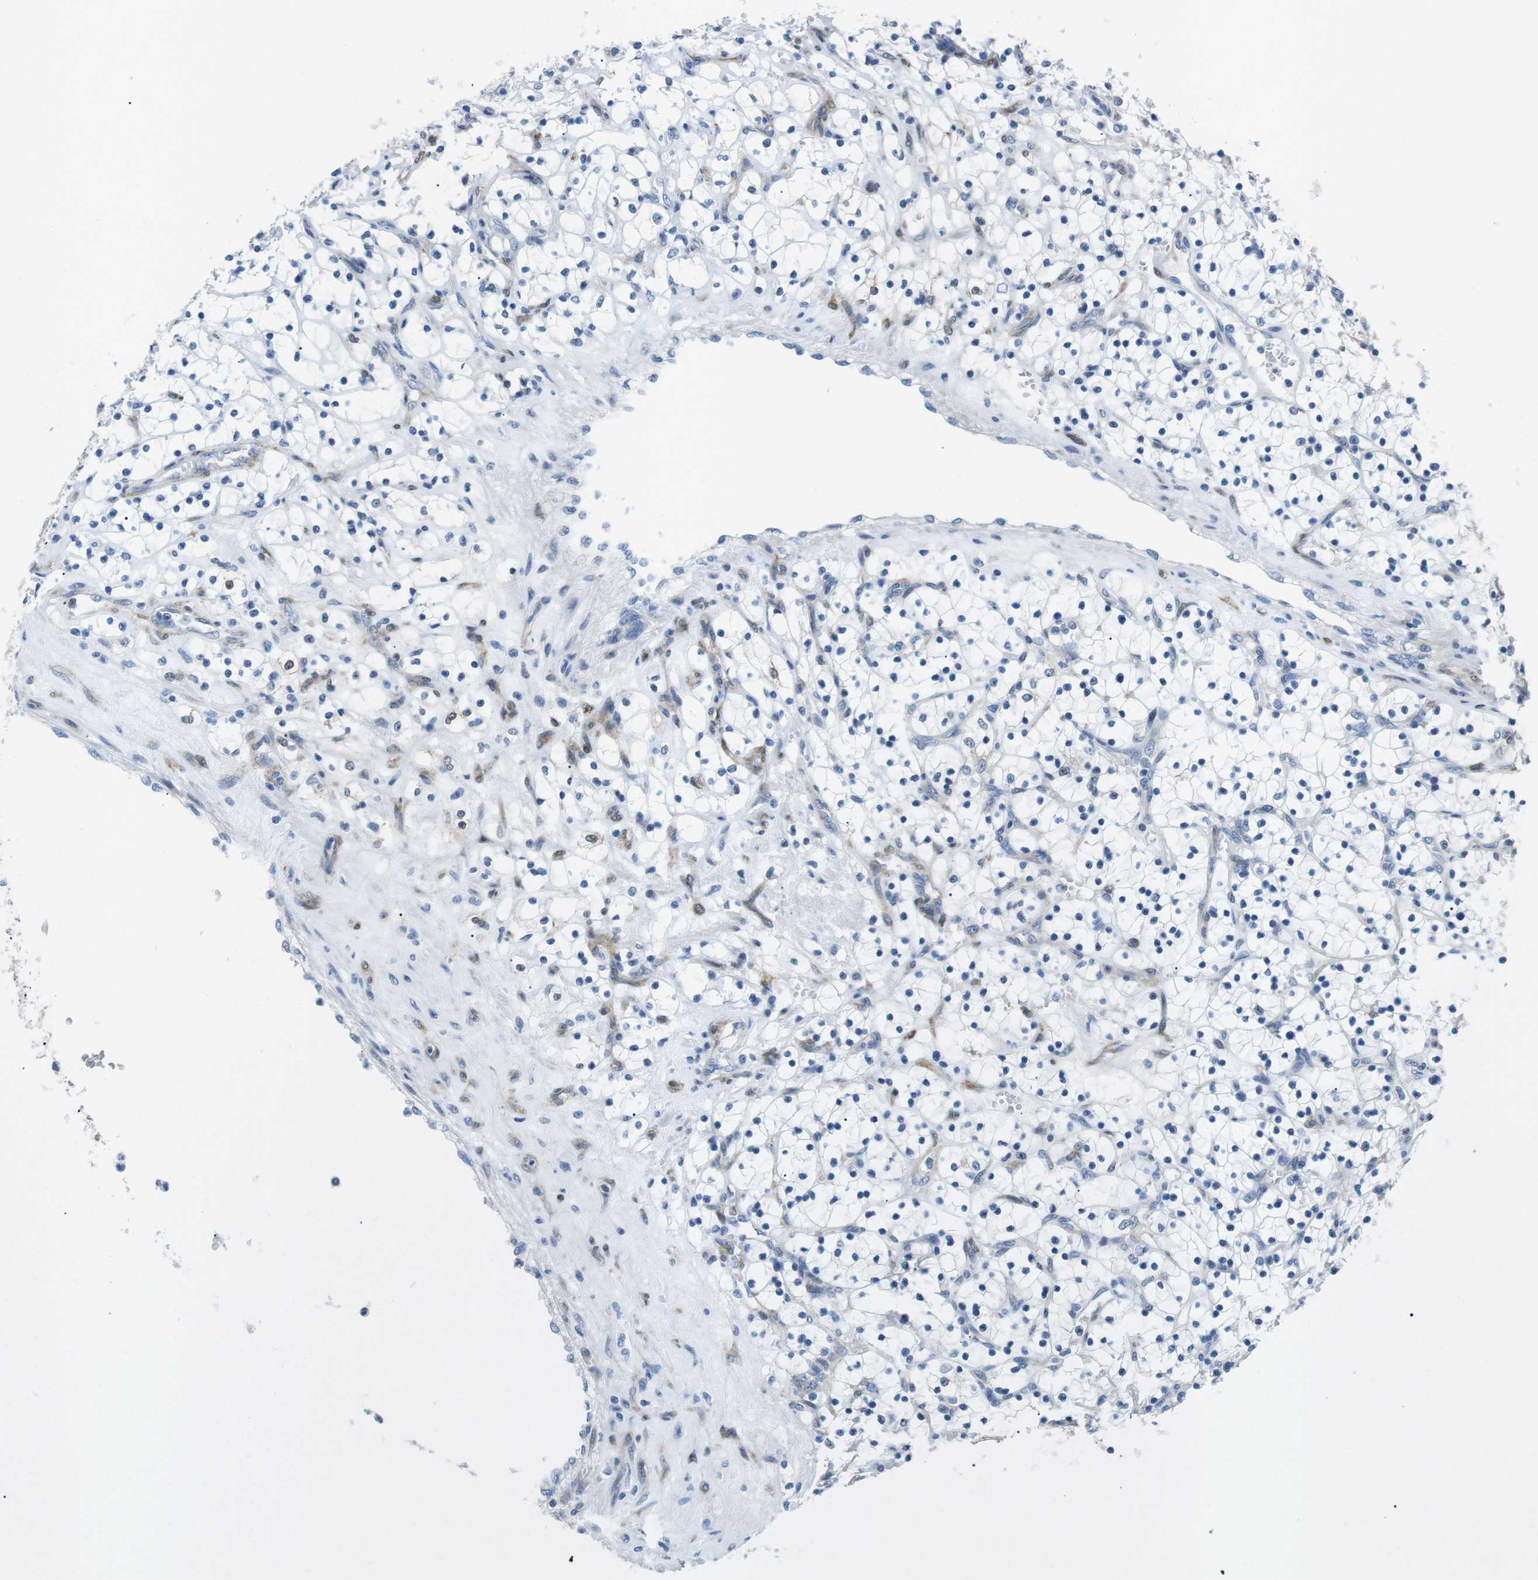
{"staining": {"intensity": "negative", "quantity": "none", "location": "none"}, "tissue": "renal cancer", "cell_type": "Tumor cells", "image_type": "cancer", "snomed": [{"axis": "morphology", "description": "Adenocarcinoma, NOS"}, {"axis": "topography", "description": "Kidney"}], "caption": "The image displays no staining of tumor cells in renal cancer (adenocarcinoma).", "gene": "PHLDA1", "patient": {"sex": "female", "age": 69}}